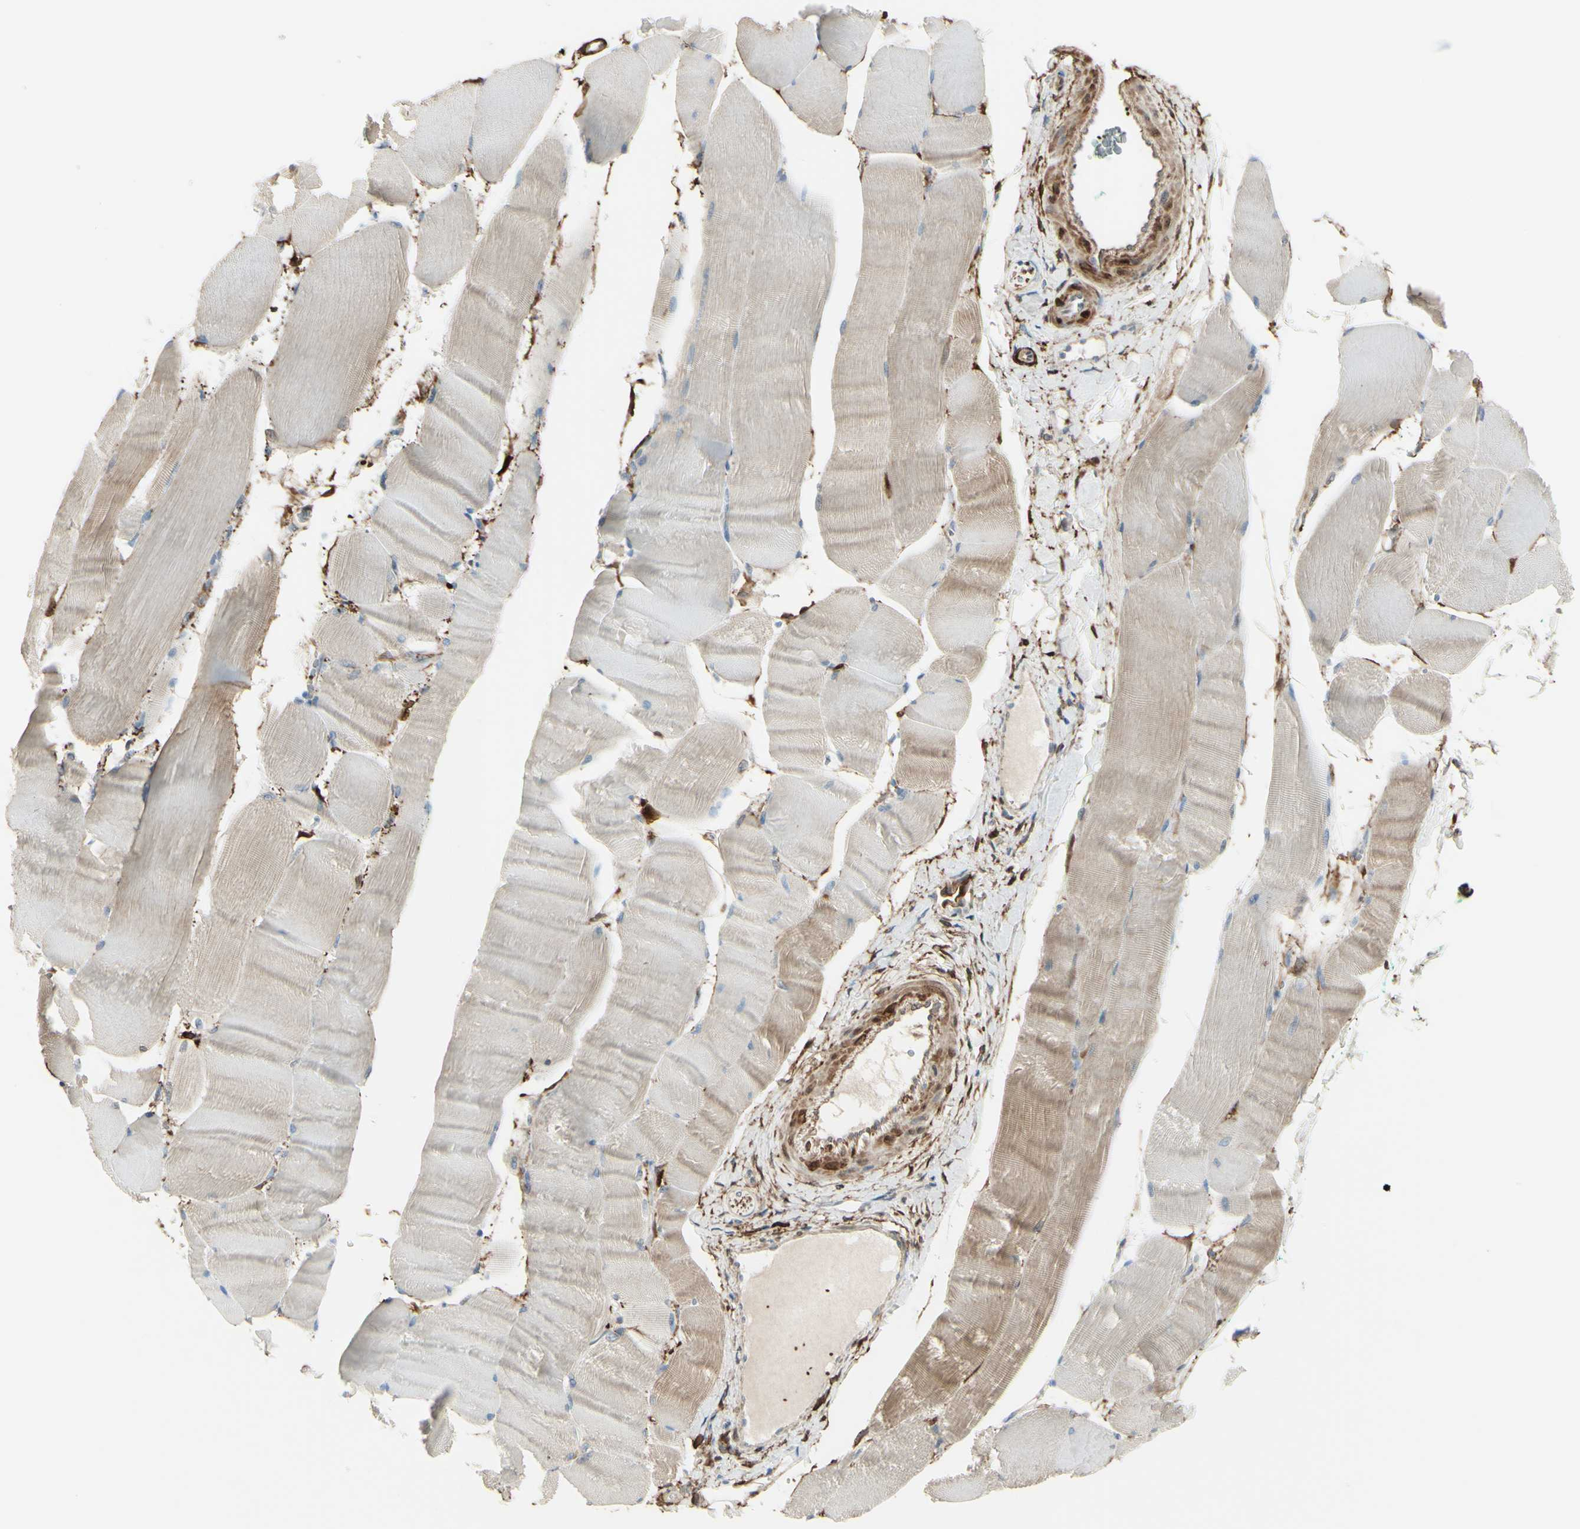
{"staining": {"intensity": "weak", "quantity": "25%-75%", "location": "cytoplasmic/membranous"}, "tissue": "skeletal muscle", "cell_type": "Myocytes", "image_type": "normal", "snomed": [{"axis": "morphology", "description": "Normal tissue, NOS"}, {"axis": "morphology", "description": "Squamous cell carcinoma, NOS"}, {"axis": "topography", "description": "Skeletal muscle"}], "caption": "Human skeletal muscle stained for a protein (brown) exhibits weak cytoplasmic/membranous positive expression in about 25%-75% of myocytes.", "gene": "GSN", "patient": {"sex": "male", "age": 51}}